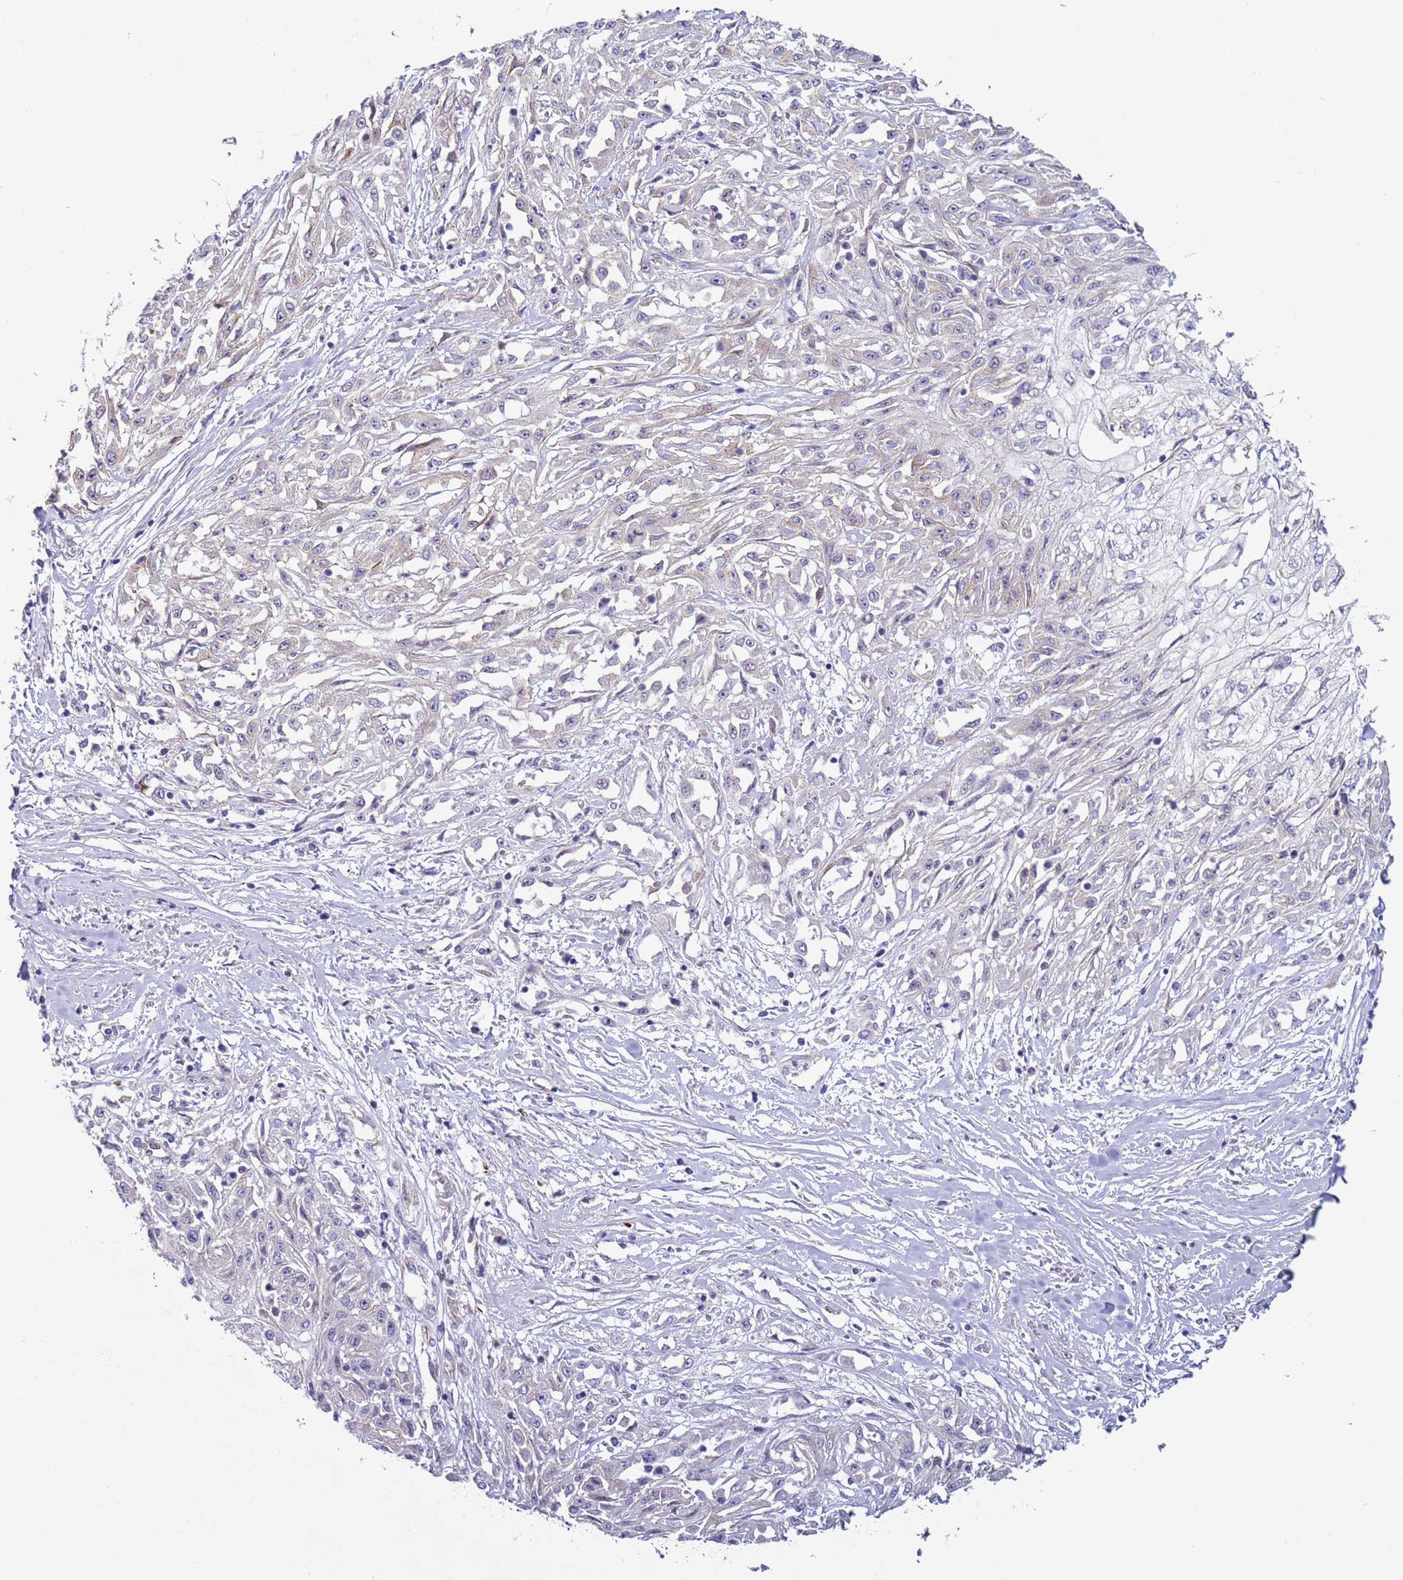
{"staining": {"intensity": "negative", "quantity": "none", "location": "none"}, "tissue": "skin cancer", "cell_type": "Tumor cells", "image_type": "cancer", "snomed": [{"axis": "morphology", "description": "Squamous cell carcinoma, NOS"}, {"axis": "morphology", "description": "Squamous cell carcinoma, metastatic, NOS"}, {"axis": "topography", "description": "Skin"}, {"axis": "topography", "description": "Lymph node"}], "caption": "Immunohistochemistry of human skin metastatic squamous cell carcinoma exhibits no expression in tumor cells. (Brightfield microscopy of DAB immunohistochemistry at high magnification).", "gene": "HEATR1", "patient": {"sex": "male", "age": 75}}